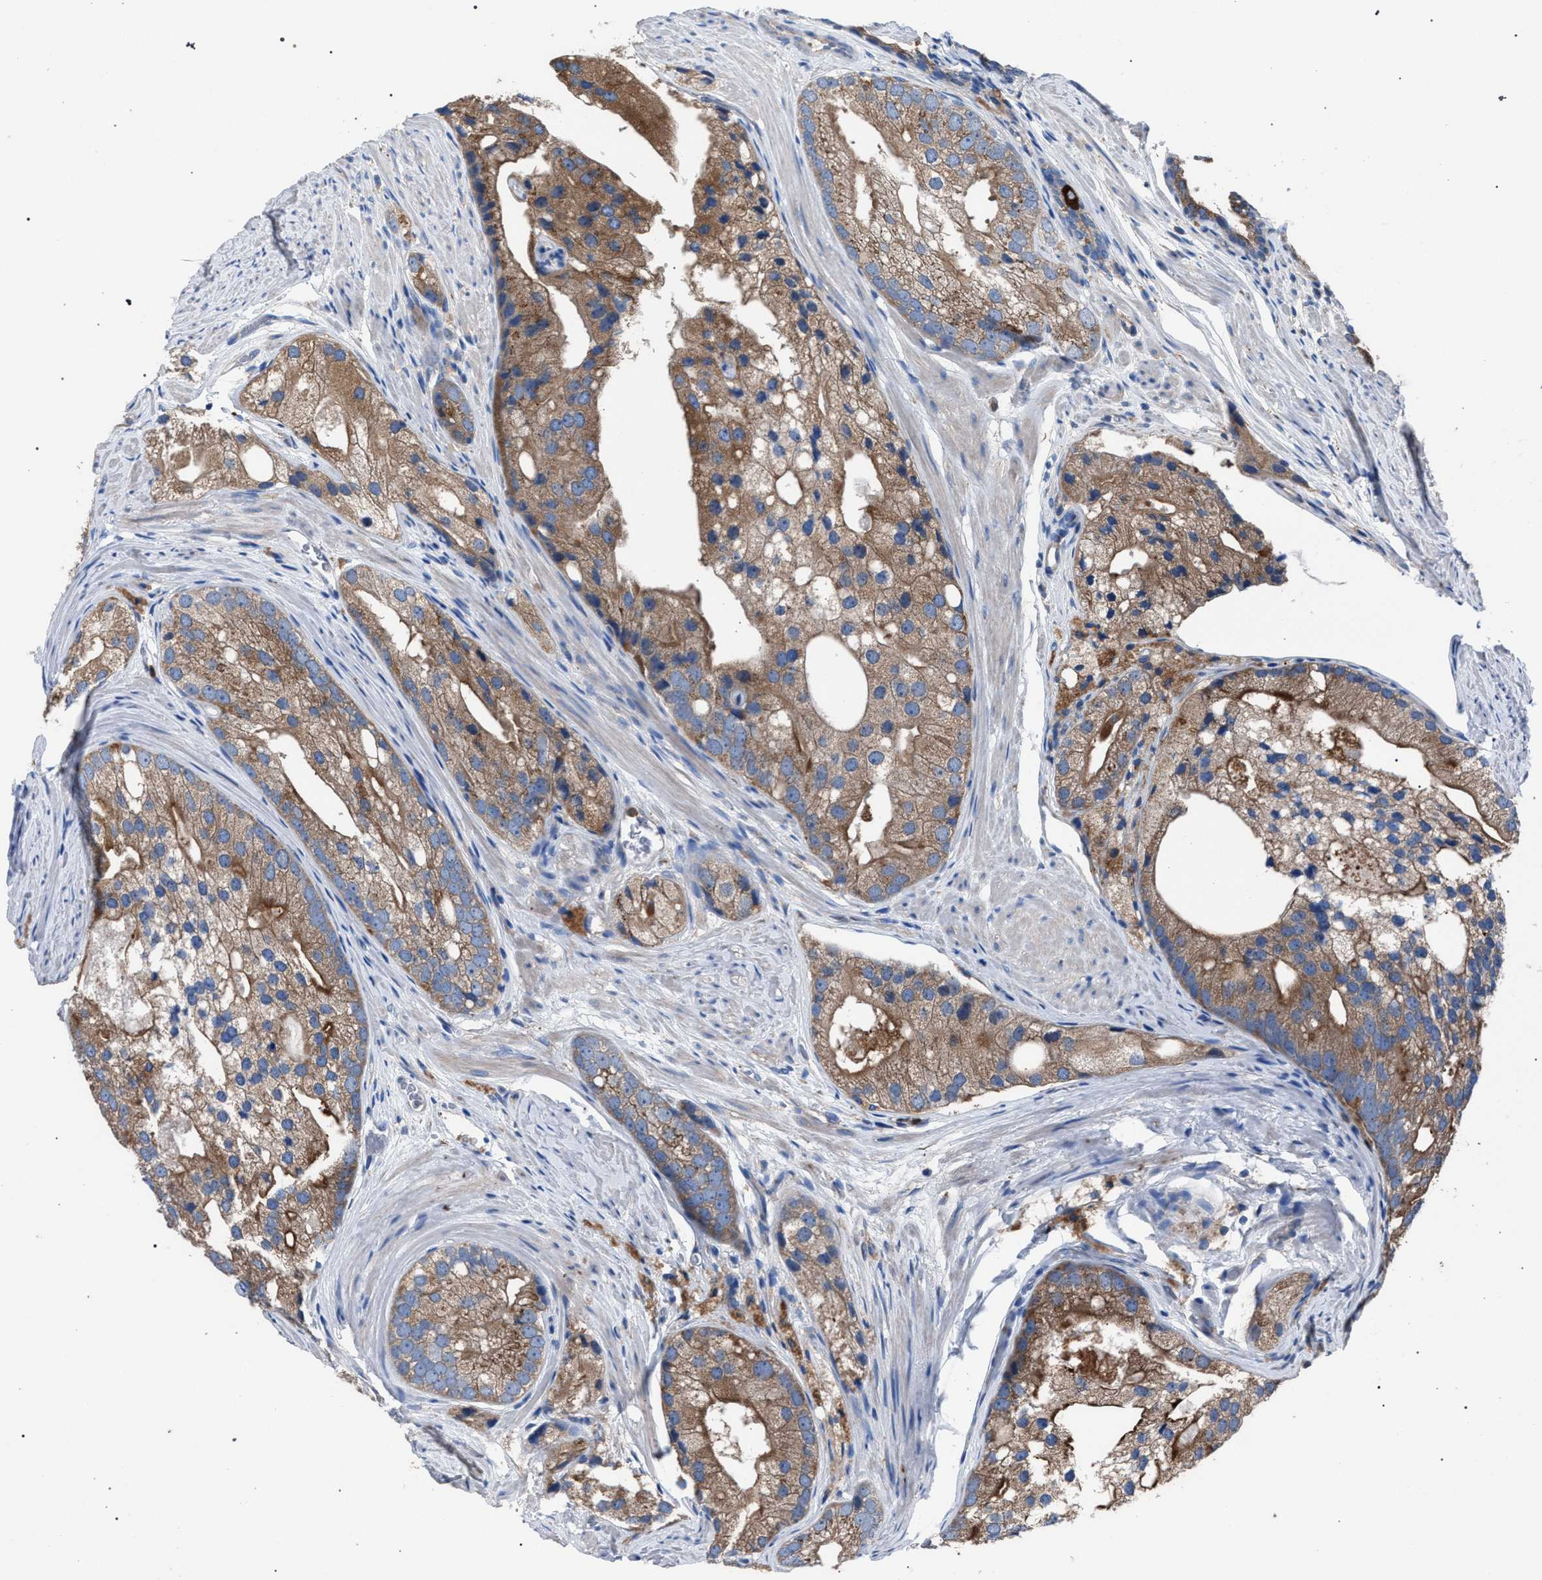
{"staining": {"intensity": "moderate", "quantity": ">75%", "location": "cytoplasmic/membranous"}, "tissue": "prostate cancer", "cell_type": "Tumor cells", "image_type": "cancer", "snomed": [{"axis": "morphology", "description": "Adenocarcinoma, Low grade"}, {"axis": "topography", "description": "Prostate"}], "caption": "A brown stain shows moderate cytoplasmic/membranous staining of a protein in prostate cancer tumor cells.", "gene": "ATP6V0A1", "patient": {"sex": "male", "age": 69}}